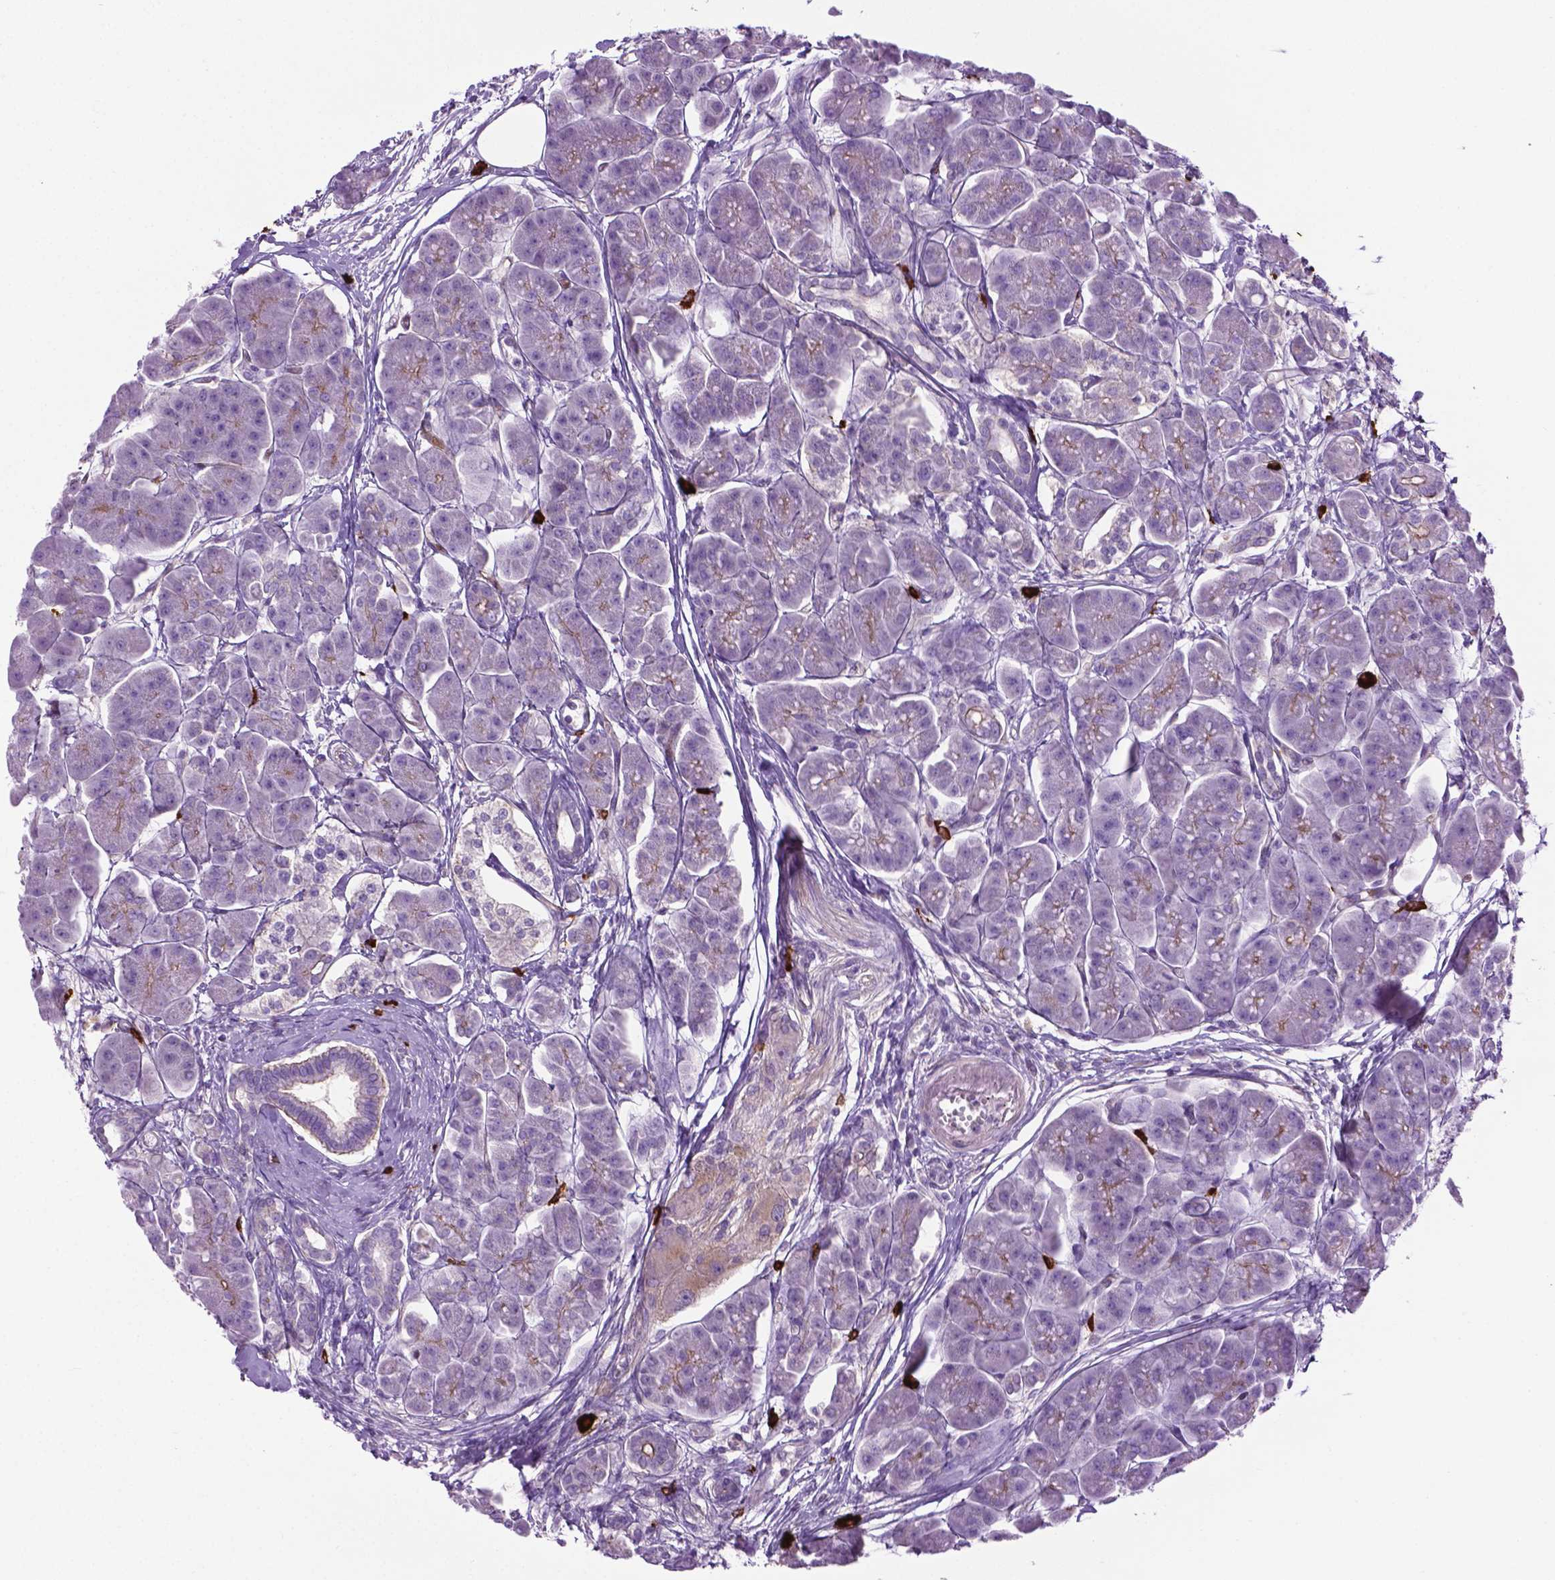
{"staining": {"intensity": "weak", "quantity": "<25%", "location": "cytoplasmic/membranous"}, "tissue": "pancreas", "cell_type": "Exocrine glandular cells", "image_type": "normal", "snomed": [{"axis": "morphology", "description": "Normal tissue, NOS"}, {"axis": "topography", "description": "Adipose tissue"}, {"axis": "topography", "description": "Pancreas"}, {"axis": "topography", "description": "Peripheral nerve tissue"}], "caption": "Immunohistochemistry photomicrograph of benign pancreas stained for a protein (brown), which exhibits no expression in exocrine glandular cells.", "gene": "SPECC1L", "patient": {"sex": "female", "age": 58}}